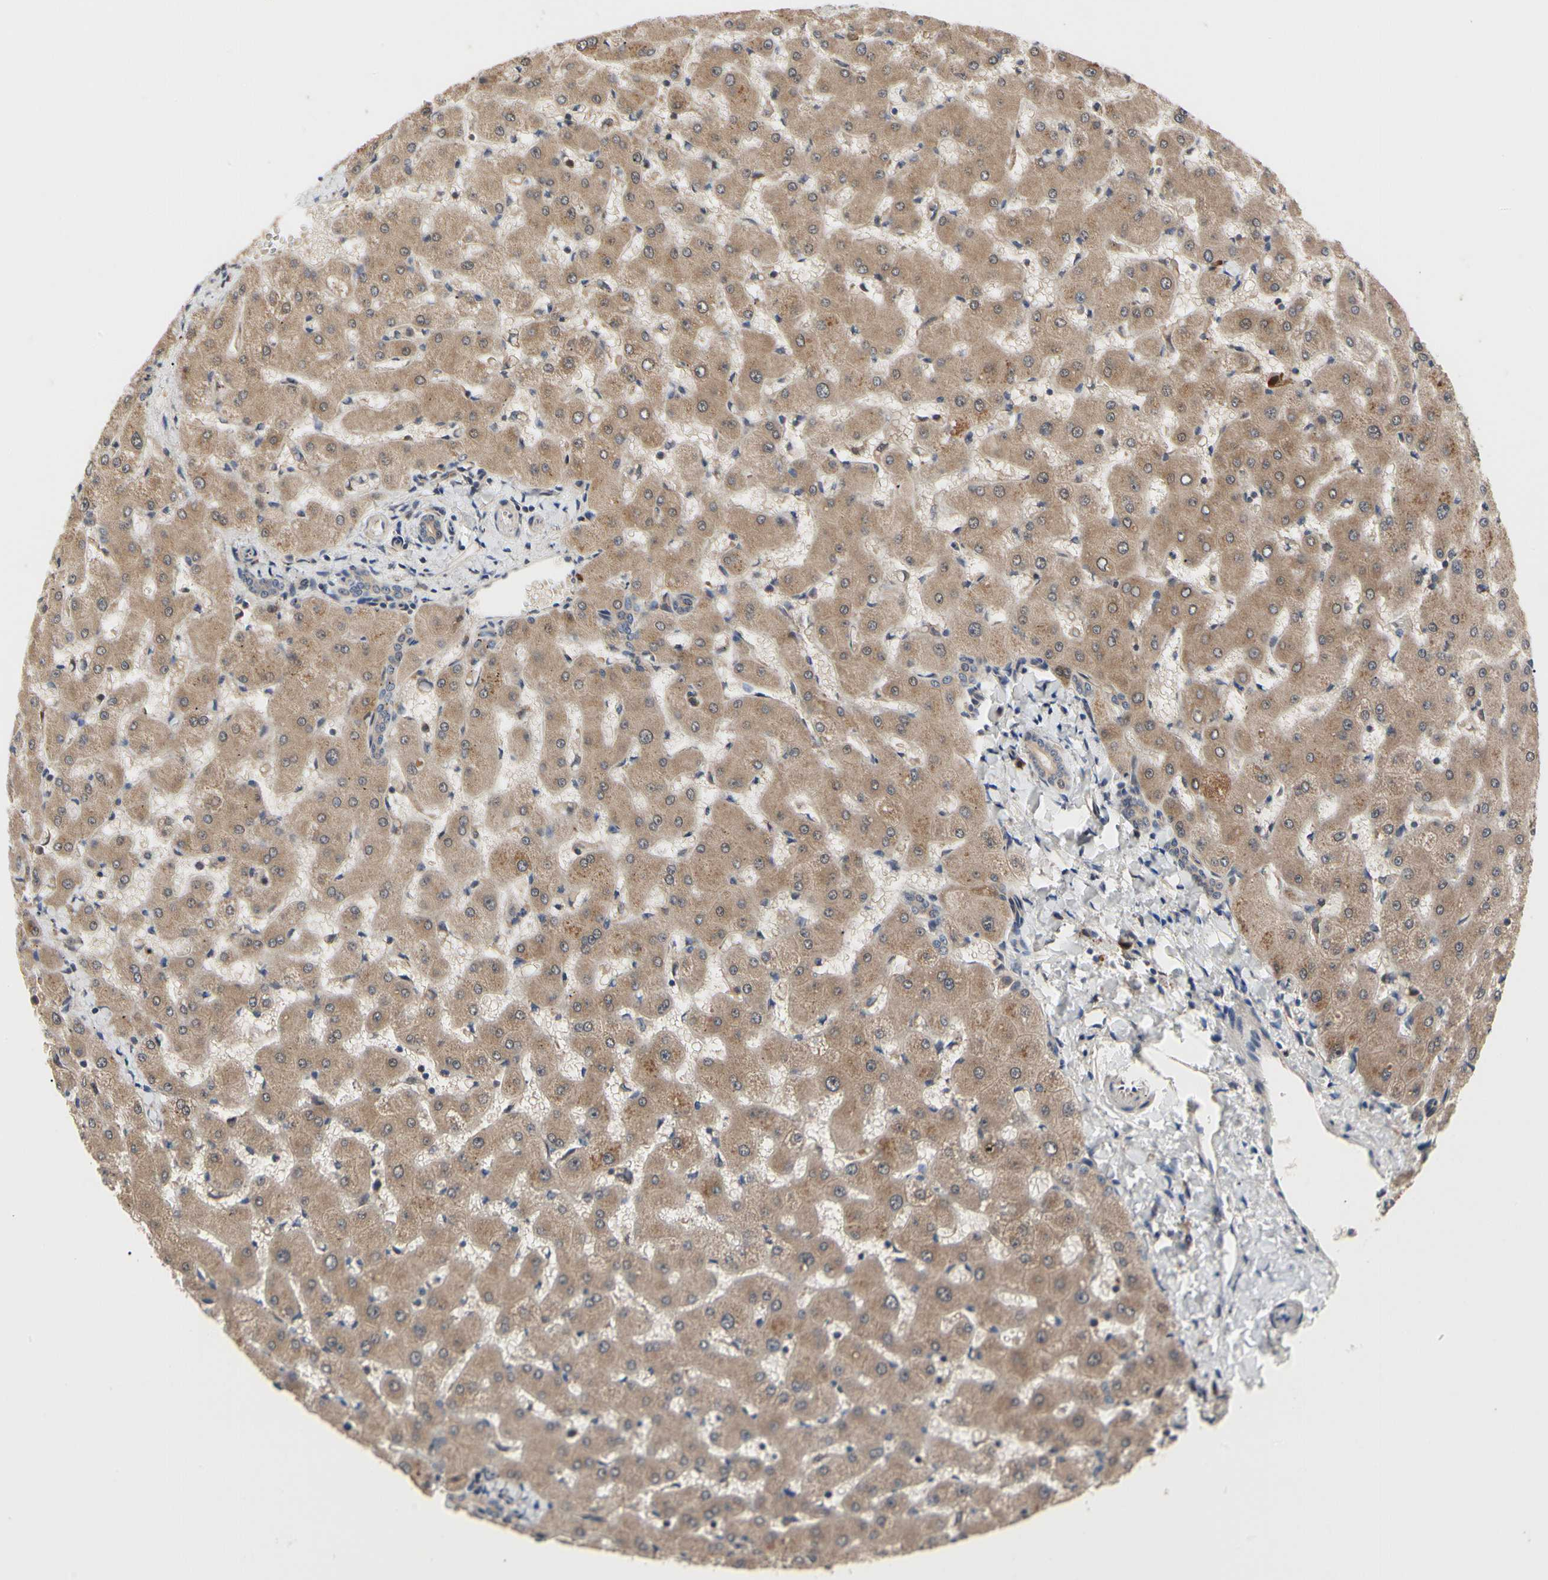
{"staining": {"intensity": "moderate", "quantity": ">75%", "location": "cytoplasmic/membranous"}, "tissue": "liver", "cell_type": "Cholangiocytes", "image_type": "normal", "snomed": [{"axis": "morphology", "description": "Normal tissue, NOS"}, {"axis": "topography", "description": "Liver"}], "caption": "Immunohistochemical staining of normal liver demonstrates >75% levels of moderate cytoplasmic/membranous protein positivity in about >75% of cholangiocytes. (DAB (3,3'-diaminobenzidine) IHC, brown staining for protein, blue staining for nuclei).", "gene": "CYTIP", "patient": {"sex": "female", "age": 63}}